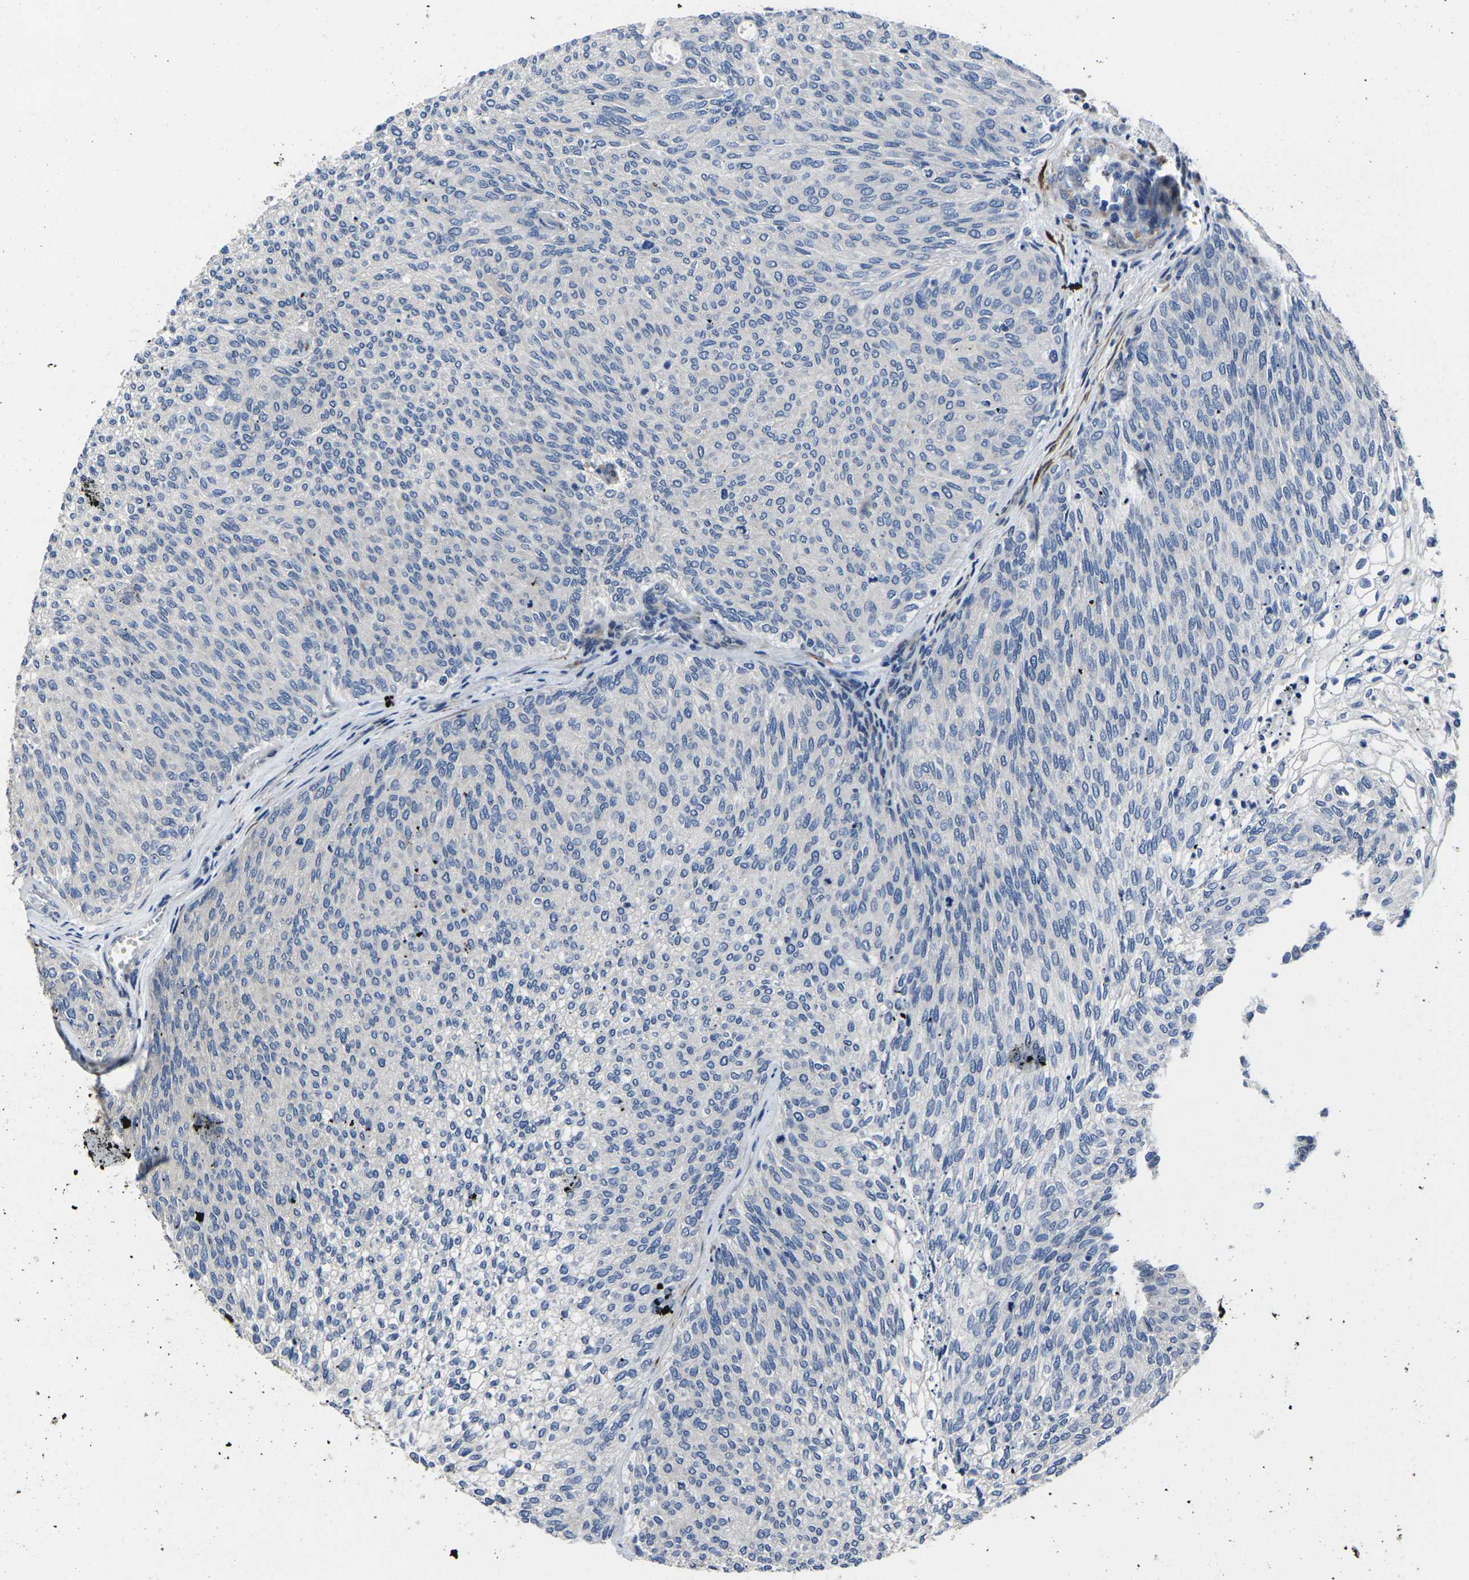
{"staining": {"intensity": "negative", "quantity": "none", "location": "none"}, "tissue": "urothelial cancer", "cell_type": "Tumor cells", "image_type": "cancer", "snomed": [{"axis": "morphology", "description": "Urothelial carcinoma, Low grade"}, {"axis": "topography", "description": "Urinary bladder"}], "caption": "Tumor cells show no significant staining in urothelial carcinoma (low-grade).", "gene": "CYP2C8", "patient": {"sex": "female", "age": 79}}